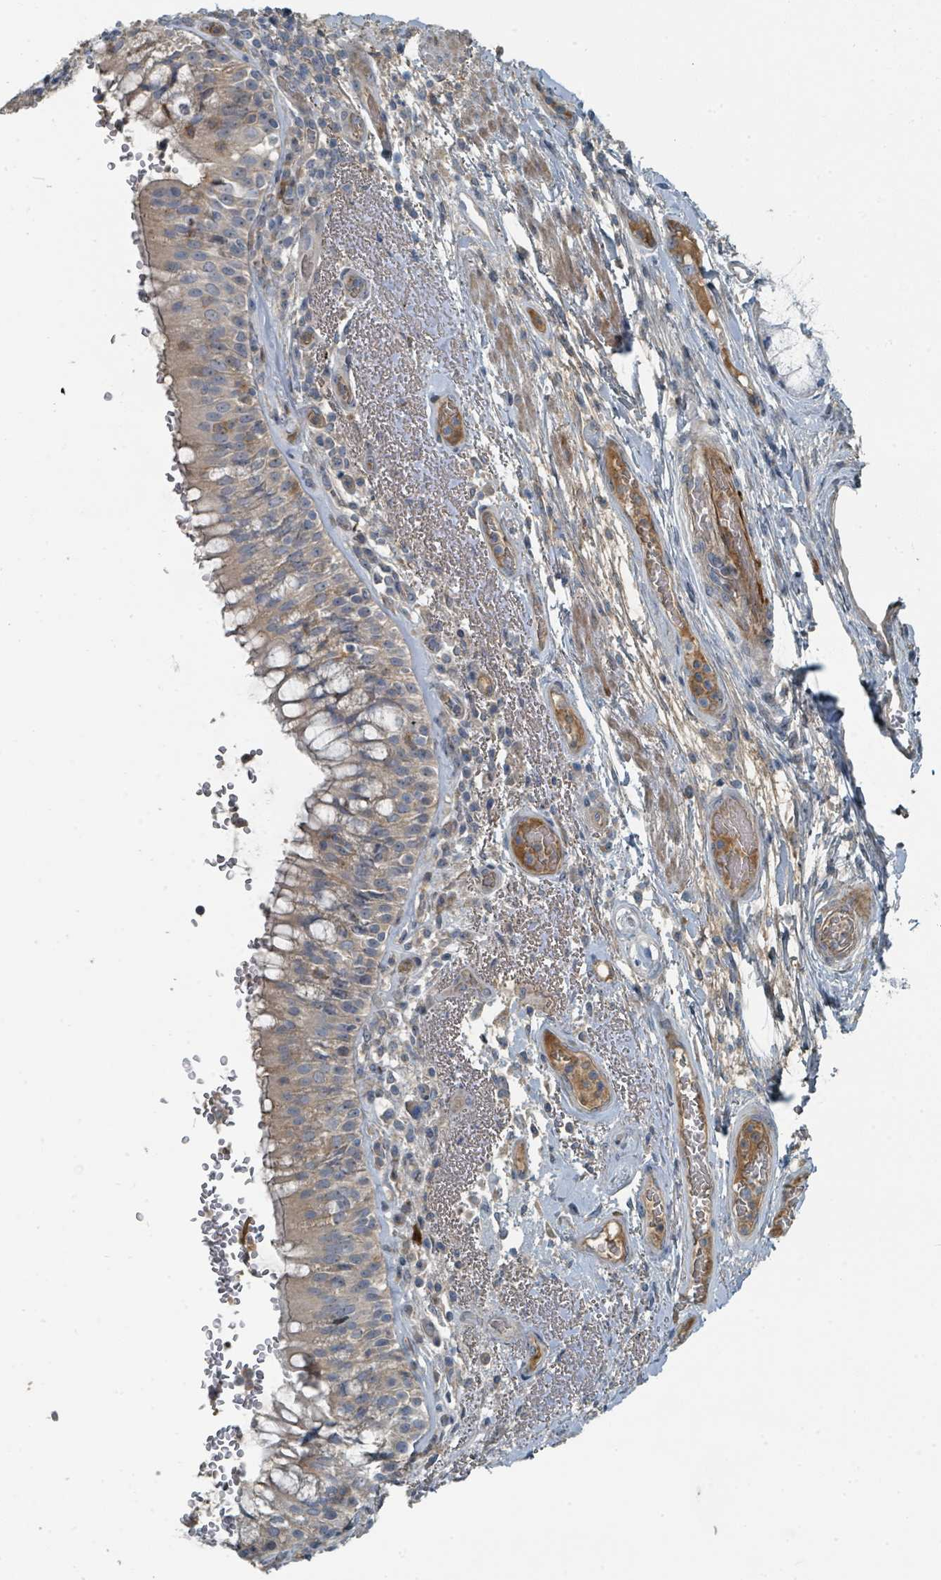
{"staining": {"intensity": "weak", "quantity": ">75%", "location": "cytoplasmic/membranous"}, "tissue": "bronchus", "cell_type": "Respiratory epithelial cells", "image_type": "normal", "snomed": [{"axis": "morphology", "description": "Normal tissue, NOS"}, {"axis": "topography", "description": "Cartilage tissue"}, {"axis": "topography", "description": "Bronchus"}], "caption": "Bronchus stained for a protein (brown) demonstrates weak cytoplasmic/membranous positive expression in about >75% of respiratory epithelial cells.", "gene": "SLC44A5", "patient": {"sex": "male", "age": 63}}